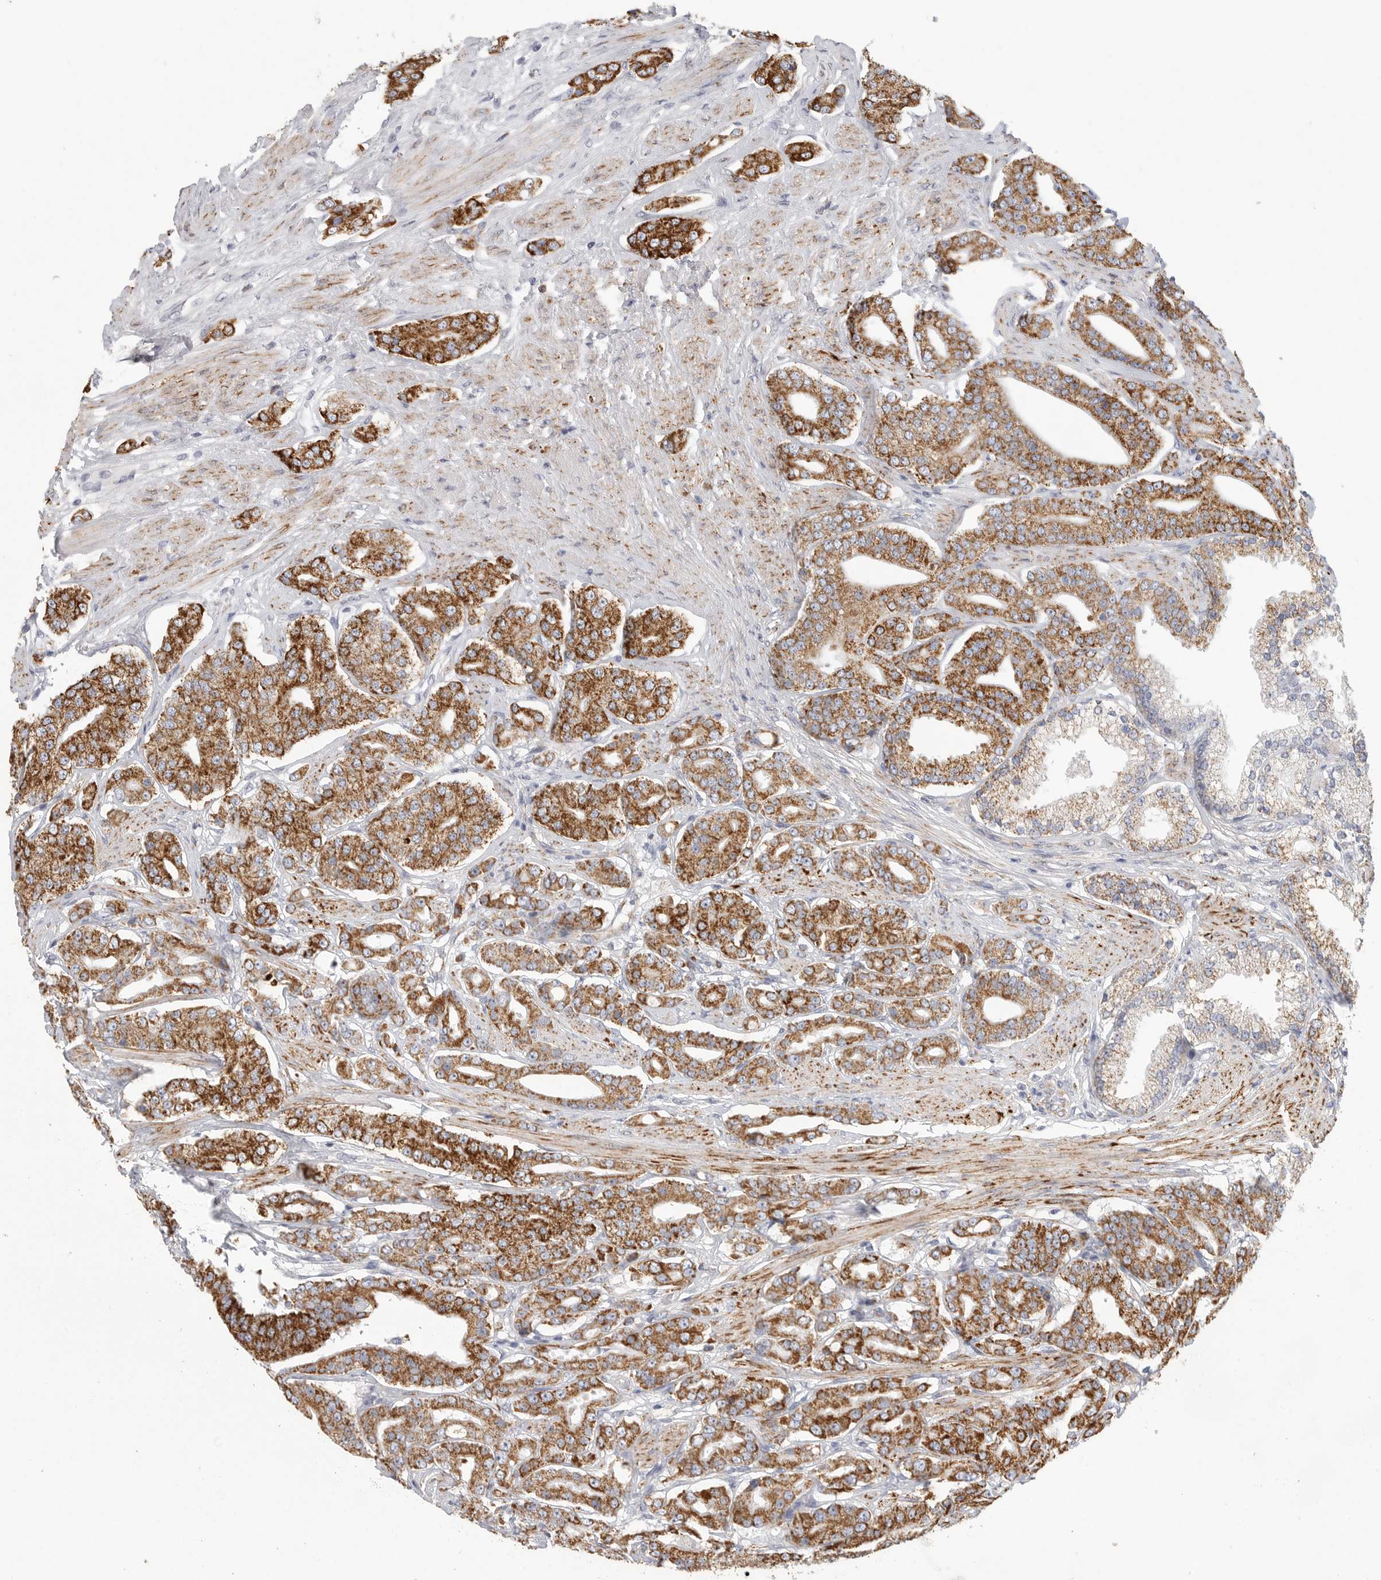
{"staining": {"intensity": "strong", "quantity": ">75%", "location": "cytoplasmic/membranous"}, "tissue": "prostate cancer", "cell_type": "Tumor cells", "image_type": "cancer", "snomed": [{"axis": "morphology", "description": "Adenocarcinoma, High grade"}, {"axis": "topography", "description": "Prostate"}], "caption": "This is a histology image of immunohistochemistry staining of prostate cancer, which shows strong positivity in the cytoplasmic/membranous of tumor cells.", "gene": "ELP3", "patient": {"sex": "male", "age": 71}}